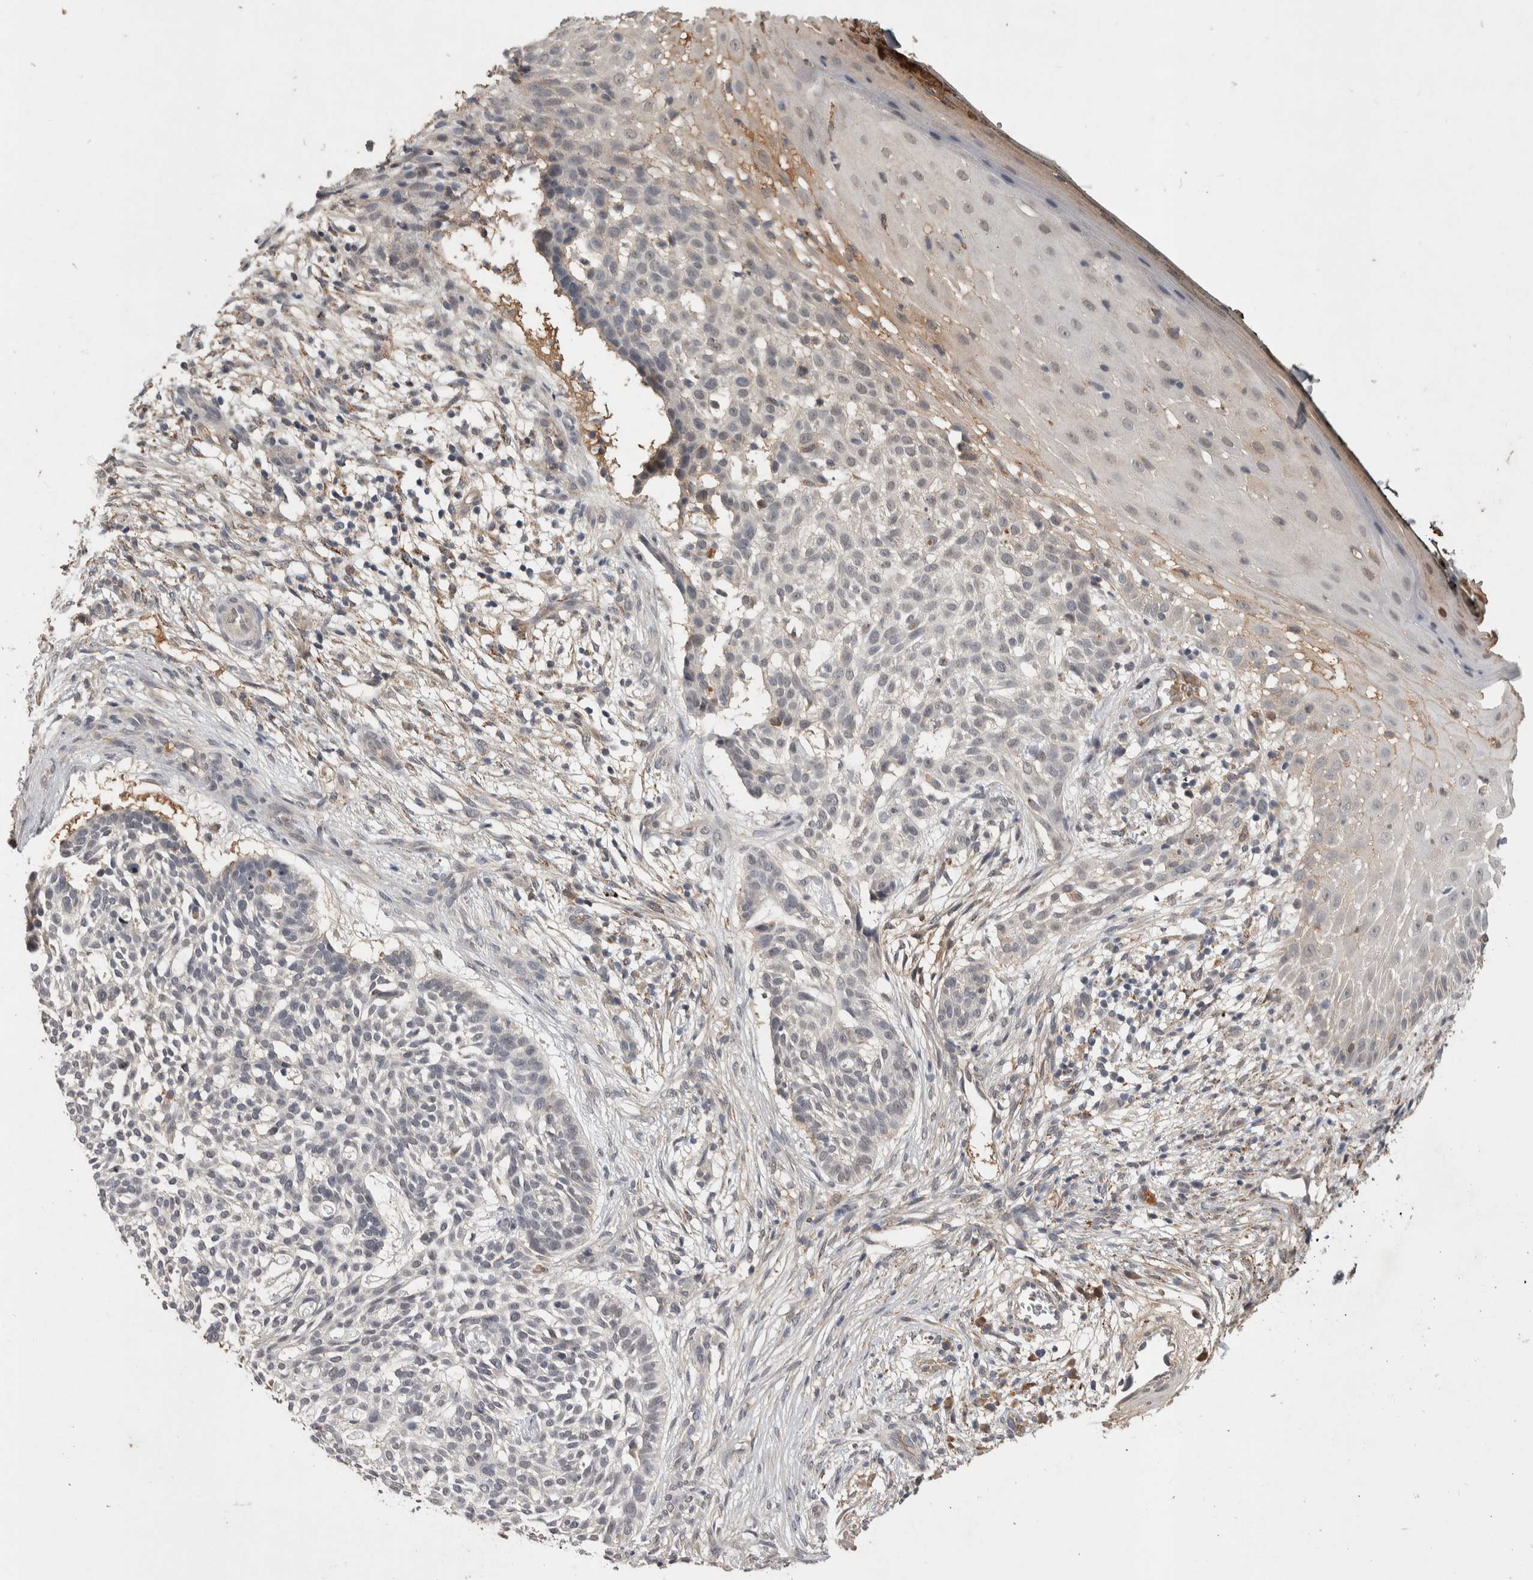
{"staining": {"intensity": "negative", "quantity": "none", "location": "none"}, "tissue": "skin cancer", "cell_type": "Tumor cells", "image_type": "cancer", "snomed": [{"axis": "morphology", "description": "Basal cell carcinoma"}, {"axis": "topography", "description": "Skin"}], "caption": "Tumor cells show no significant positivity in basal cell carcinoma (skin). (Brightfield microscopy of DAB immunohistochemistry (IHC) at high magnification).", "gene": "CHRM3", "patient": {"sex": "female", "age": 64}}